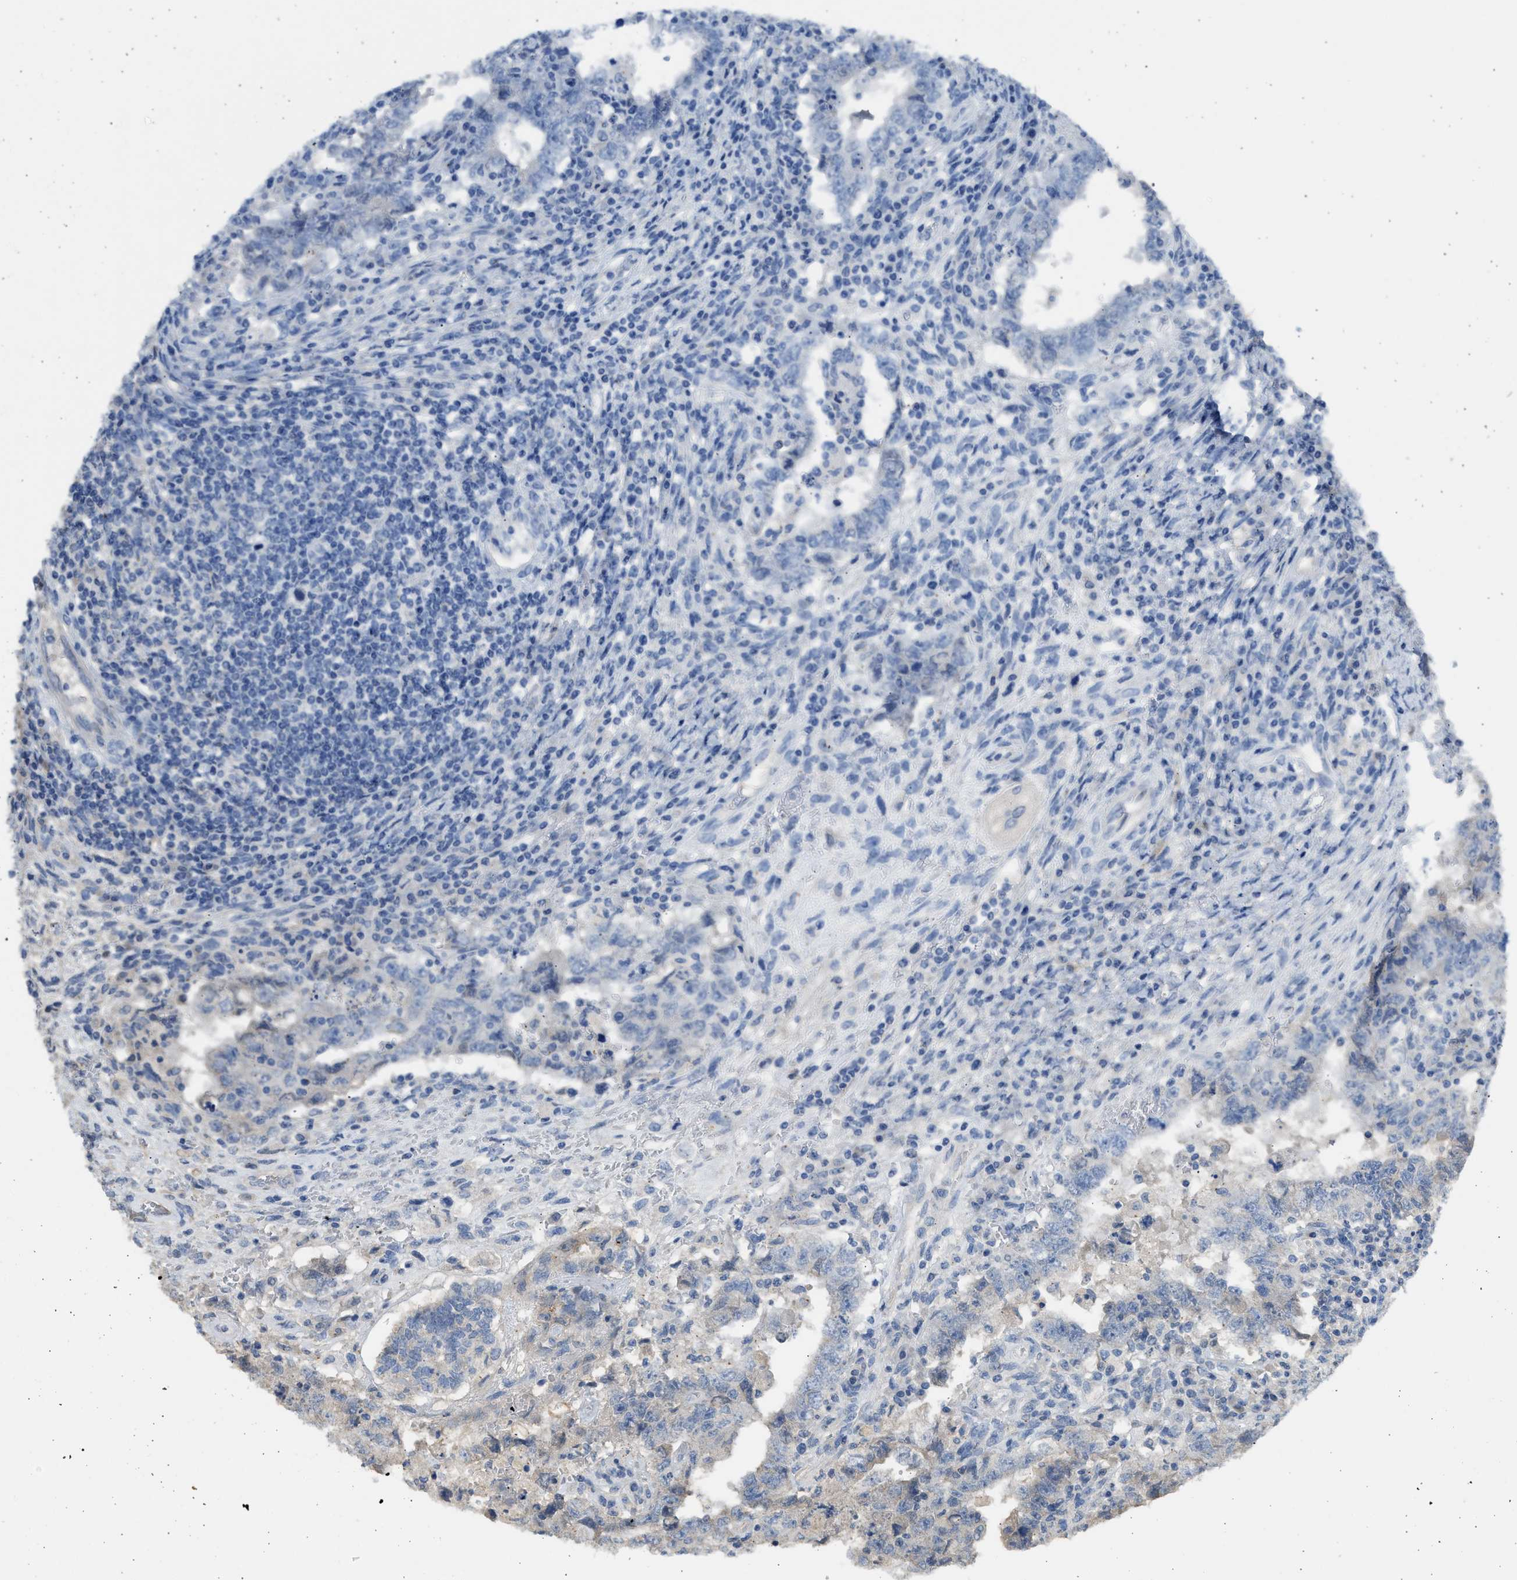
{"staining": {"intensity": "negative", "quantity": "none", "location": "none"}, "tissue": "testis cancer", "cell_type": "Tumor cells", "image_type": "cancer", "snomed": [{"axis": "morphology", "description": "Carcinoma, Embryonal, NOS"}, {"axis": "topography", "description": "Testis"}], "caption": "Image shows no protein positivity in tumor cells of testis embryonal carcinoma tissue.", "gene": "SULT2A1", "patient": {"sex": "male", "age": 26}}